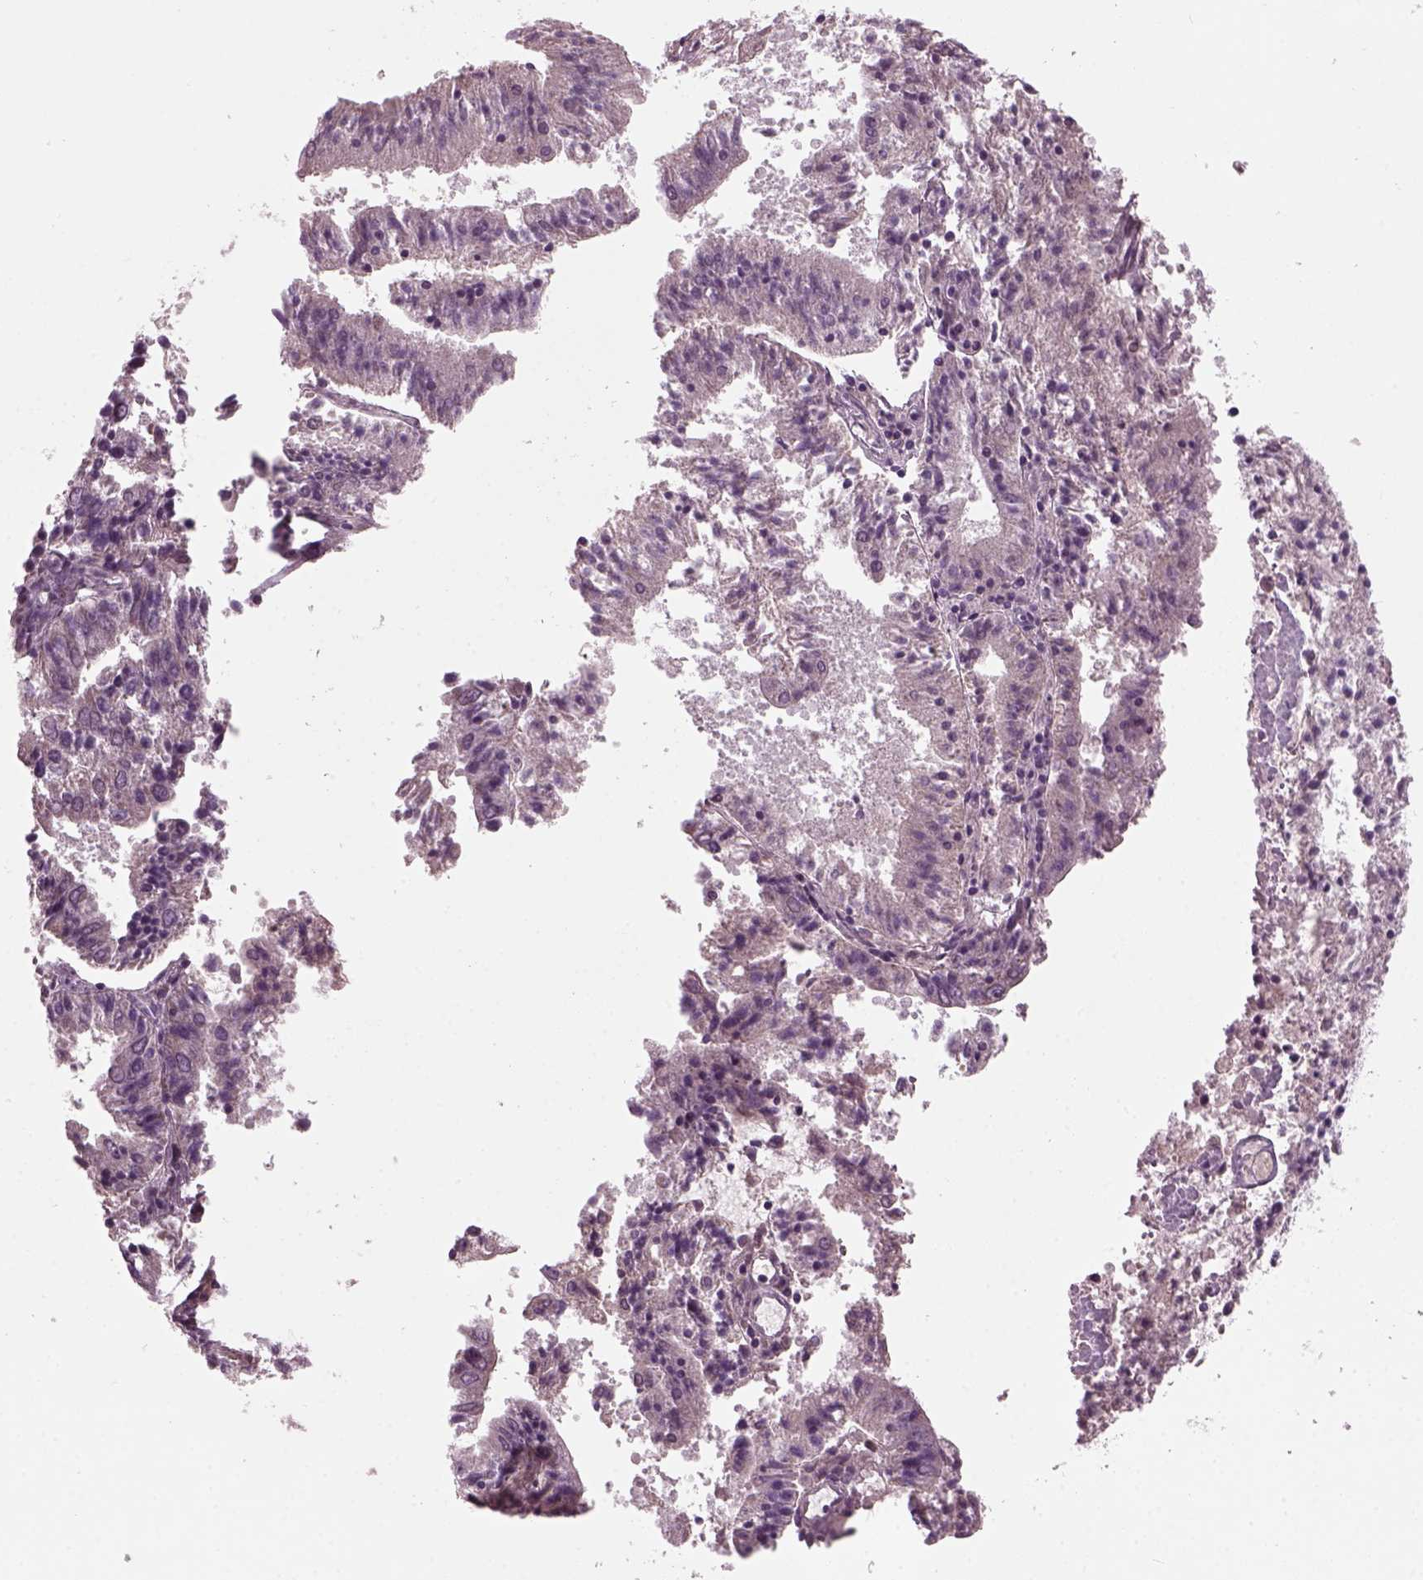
{"staining": {"intensity": "negative", "quantity": "none", "location": "none"}, "tissue": "endometrial cancer", "cell_type": "Tumor cells", "image_type": "cancer", "snomed": [{"axis": "morphology", "description": "Adenocarcinoma, NOS"}, {"axis": "topography", "description": "Endometrium"}], "caption": "IHC of human adenocarcinoma (endometrial) reveals no expression in tumor cells.", "gene": "CLCN4", "patient": {"sex": "female", "age": 82}}